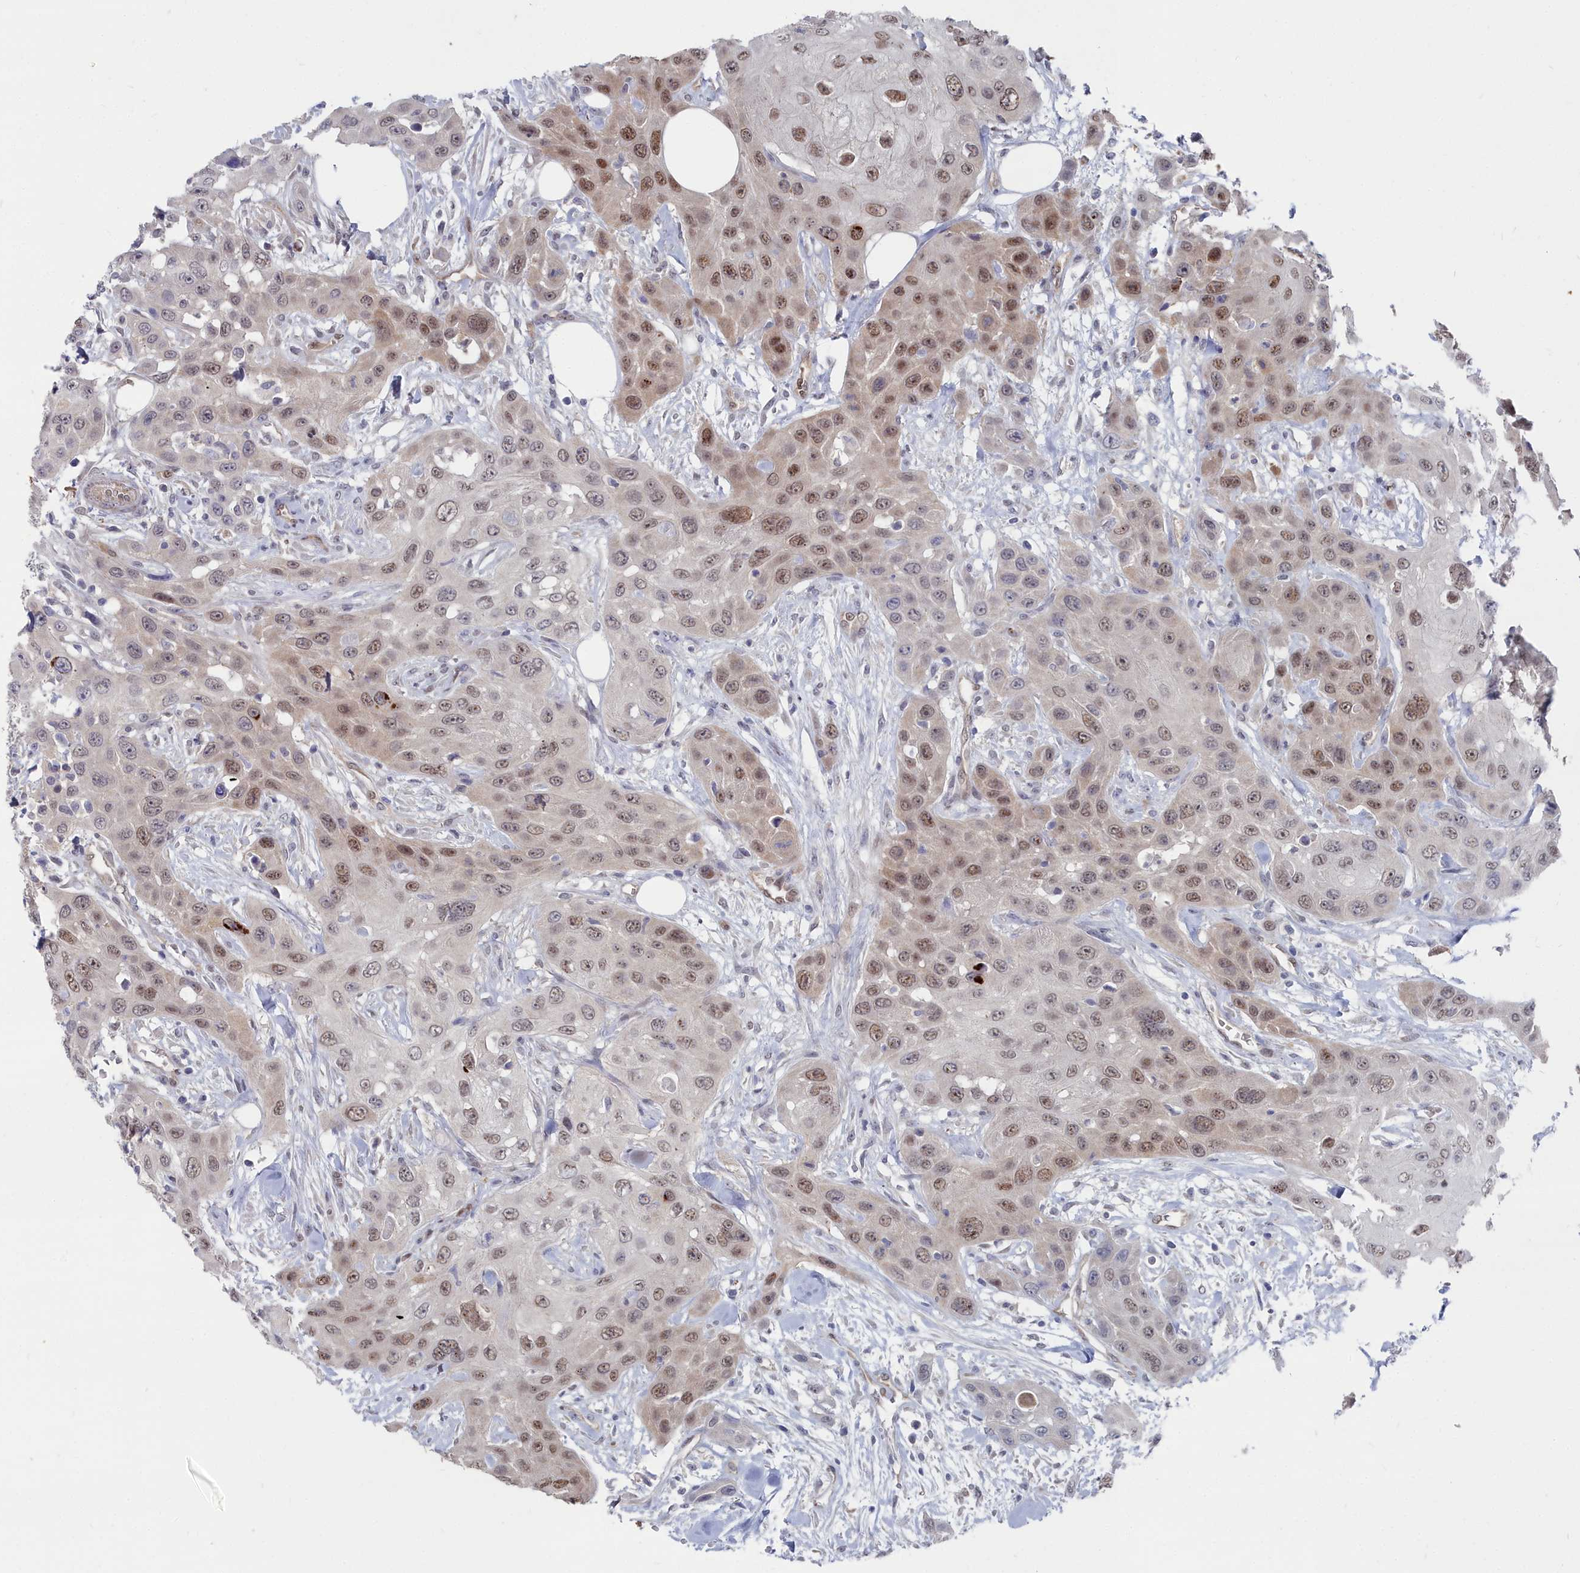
{"staining": {"intensity": "moderate", "quantity": "25%-75%", "location": "nuclear"}, "tissue": "head and neck cancer", "cell_type": "Tumor cells", "image_type": "cancer", "snomed": [{"axis": "morphology", "description": "Squamous cell carcinoma, NOS"}, {"axis": "topography", "description": "Head-Neck"}], "caption": "Brown immunohistochemical staining in squamous cell carcinoma (head and neck) exhibits moderate nuclear positivity in approximately 25%-75% of tumor cells.", "gene": "RPS27A", "patient": {"sex": "male", "age": 81}}